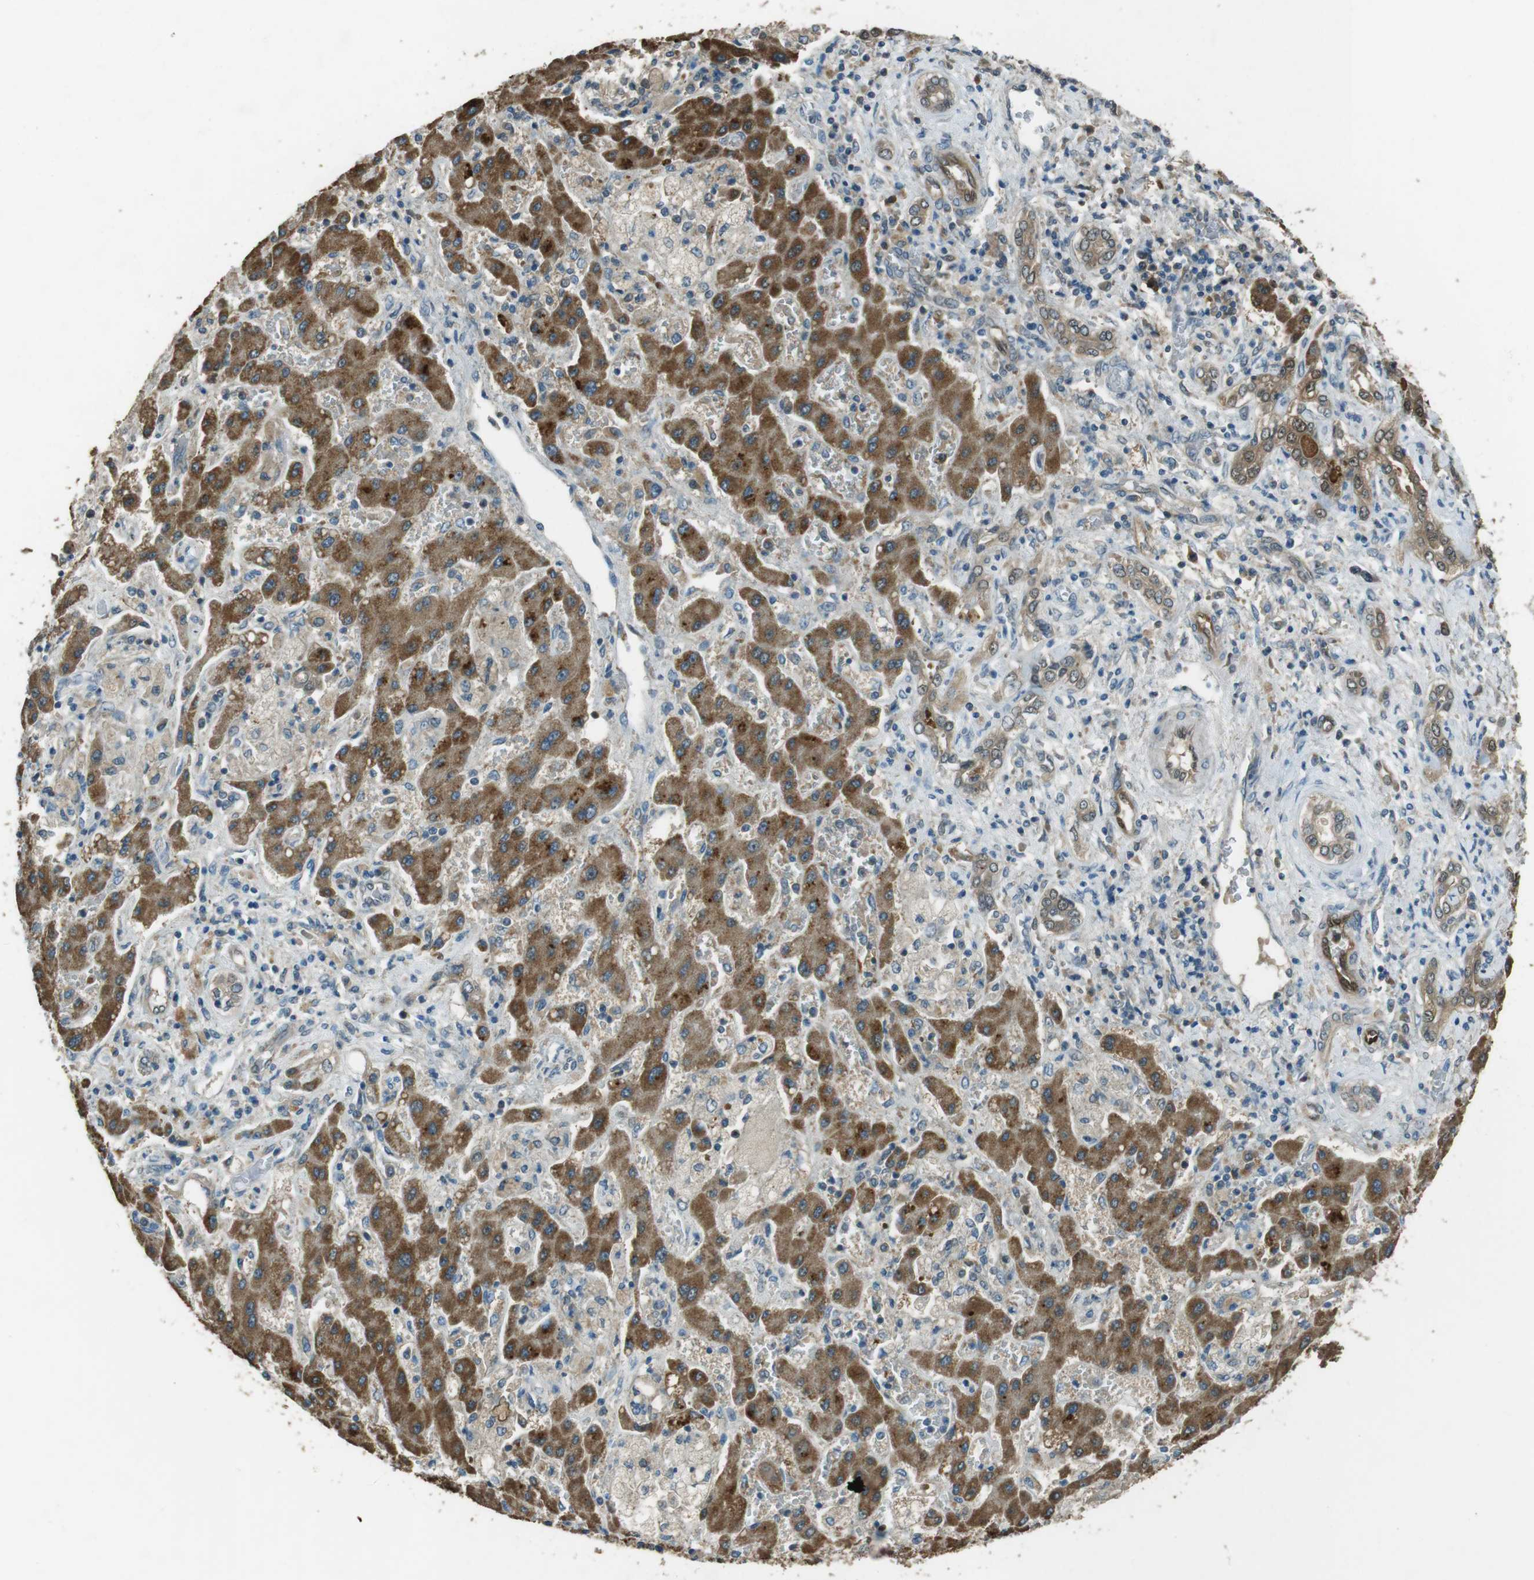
{"staining": {"intensity": "weak", "quantity": ">75%", "location": "cytoplasmic/membranous,nuclear"}, "tissue": "liver cancer", "cell_type": "Tumor cells", "image_type": "cancer", "snomed": [{"axis": "morphology", "description": "Cholangiocarcinoma"}, {"axis": "topography", "description": "Liver"}], "caption": "Immunohistochemistry (IHC) micrograph of neoplastic tissue: human liver cancer (cholangiocarcinoma) stained using IHC demonstrates low levels of weak protein expression localized specifically in the cytoplasmic/membranous and nuclear of tumor cells, appearing as a cytoplasmic/membranous and nuclear brown color.", "gene": "MFAP3", "patient": {"sex": "male", "age": 50}}